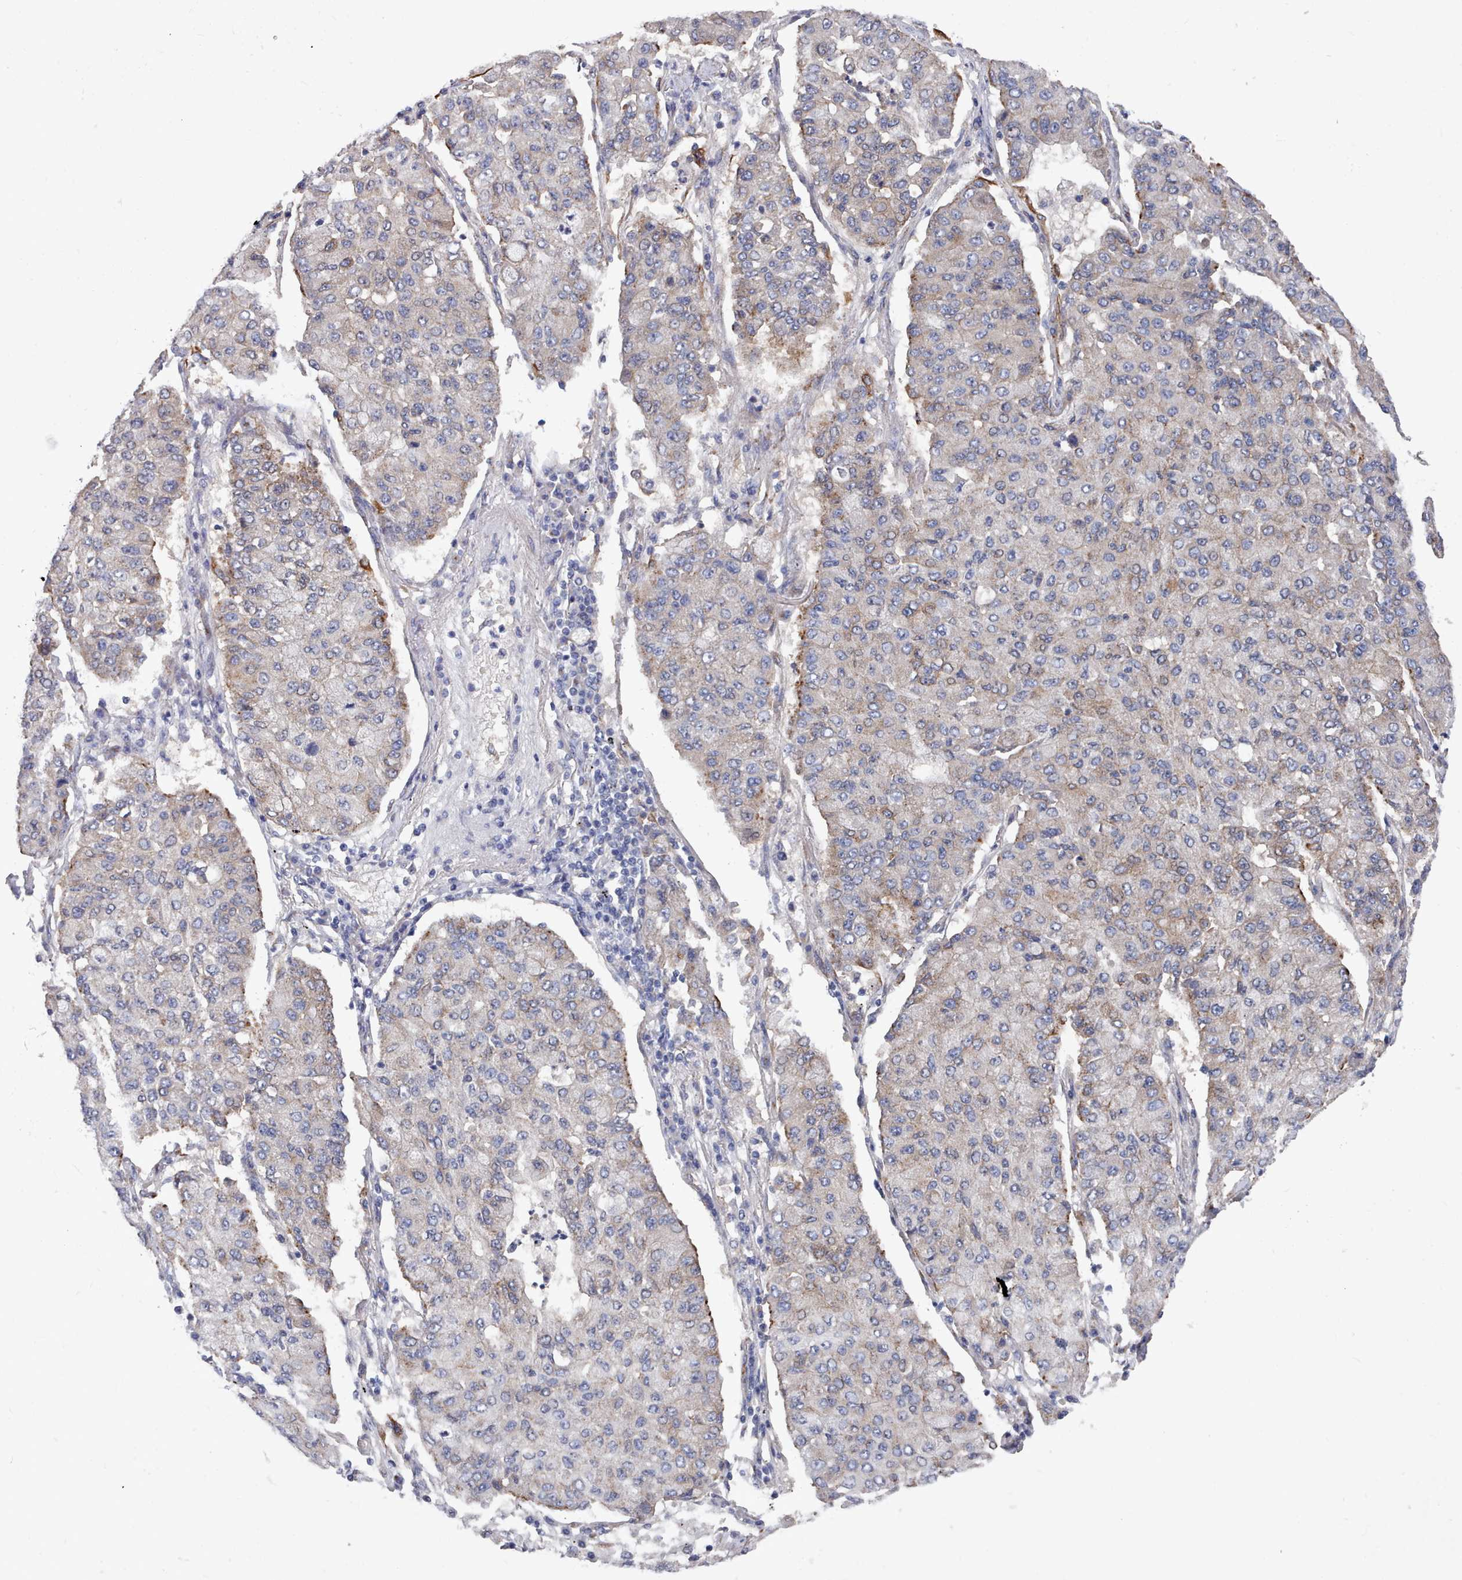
{"staining": {"intensity": "weak", "quantity": "25%-75%", "location": "cytoplasmic/membranous"}, "tissue": "lung cancer", "cell_type": "Tumor cells", "image_type": "cancer", "snomed": [{"axis": "morphology", "description": "Squamous cell carcinoma, NOS"}, {"axis": "topography", "description": "Lung"}], "caption": "Immunohistochemistry (IHC) micrograph of human lung cancer (squamous cell carcinoma) stained for a protein (brown), which displays low levels of weak cytoplasmic/membranous expression in approximately 25%-75% of tumor cells.", "gene": "PDE4C", "patient": {"sex": "male", "age": 74}}